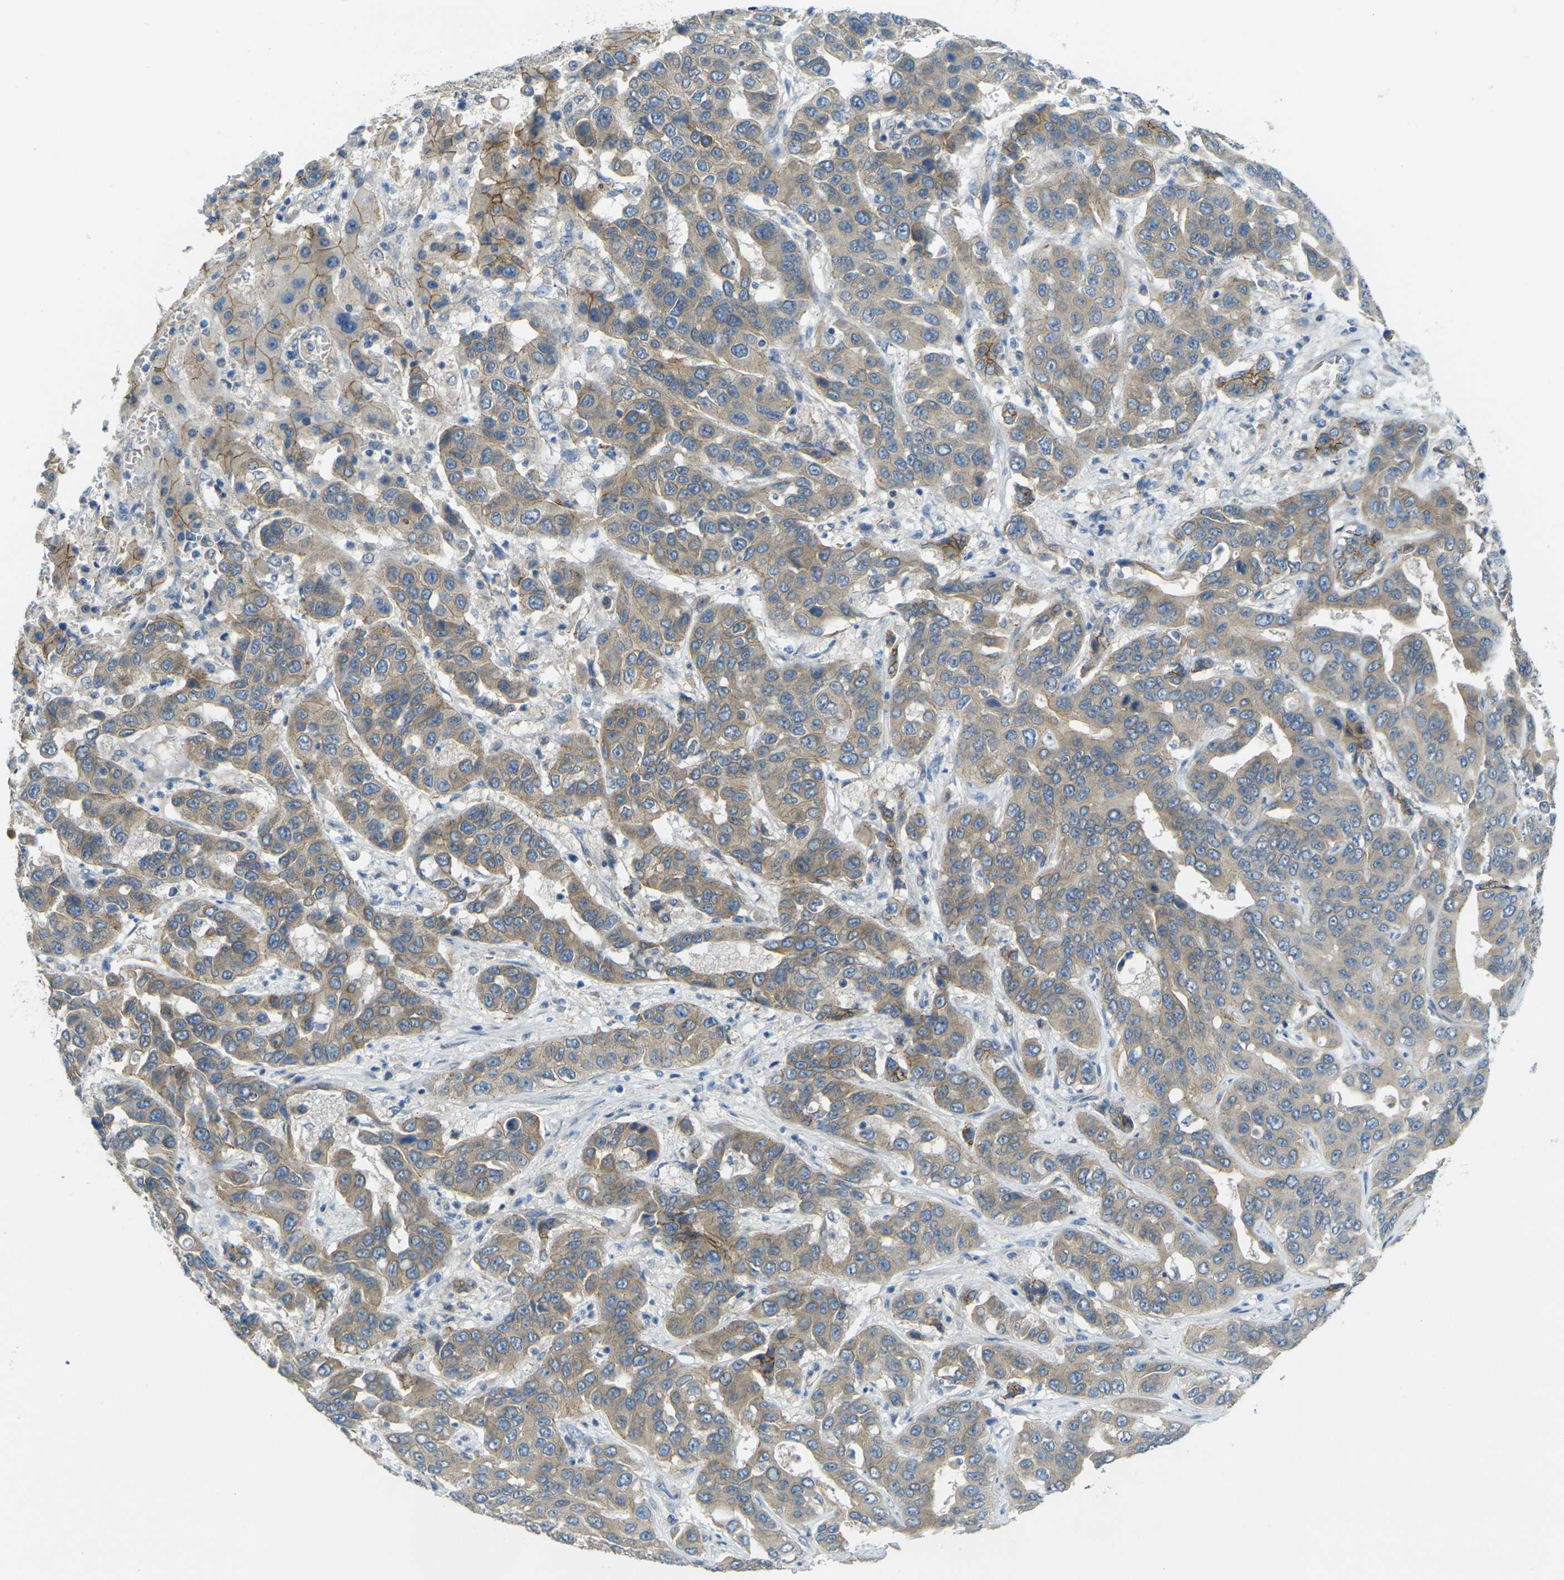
{"staining": {"intensity": "weak", "quantity": "25%-75%", "location": "cytoplasmic/membranous"}, "tissue": "liver cancer", "cell_type": "Tumor cells", "image_type": "cancer", "snomed": [{"axis": "morphology", "description": "Cholangiocarcinoma"}, {"axis": "topography", "description": "Liver"}], "caption": "Human liver cancer (cholangiocarcinoma) stained with a protein marker demonstrates weak staining in tumor cells.", "gene": "RHBDD1", "patient": {"sex": "female", "age": 52}}